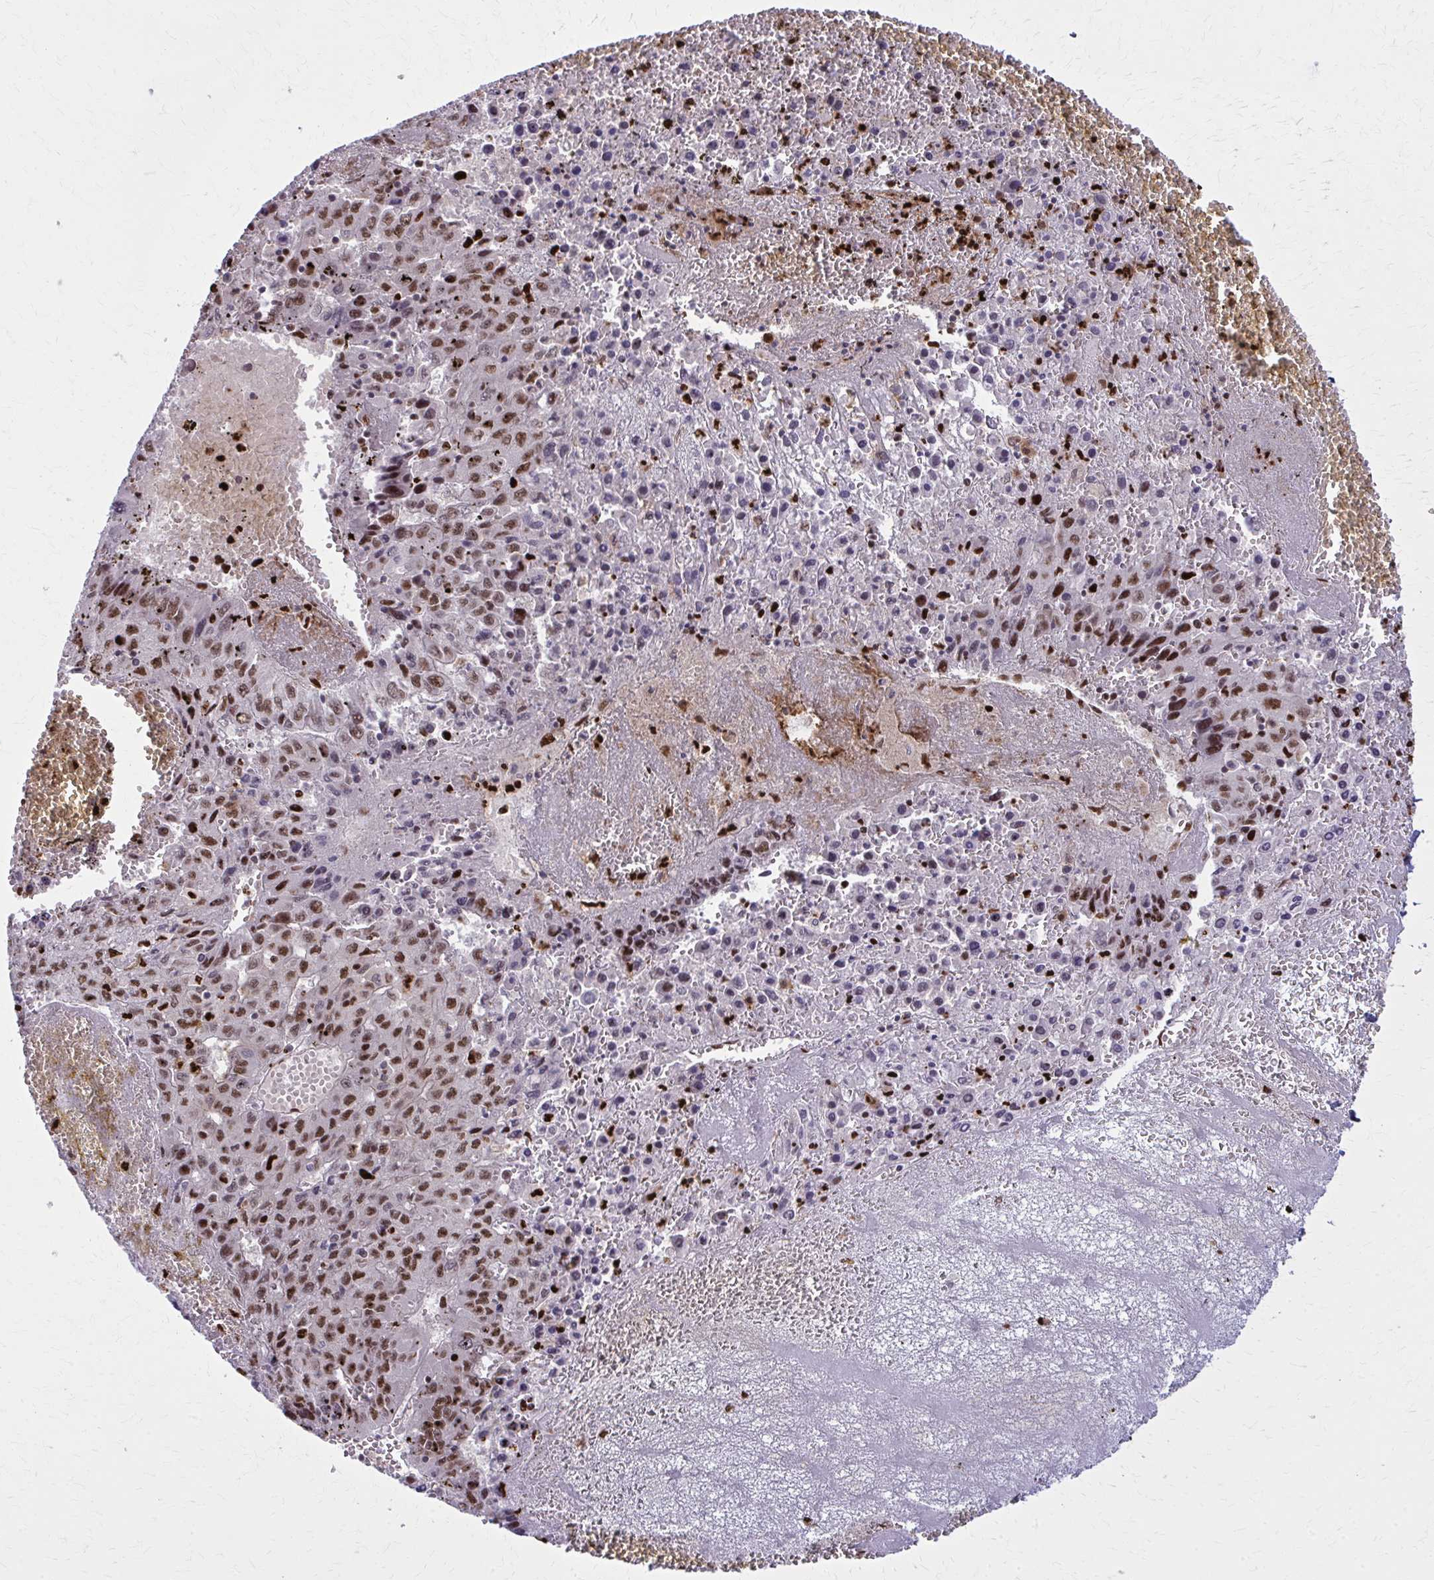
{"staining": {"intensity": "moderate", "quantity": ">75%", "location": "nuclear"}, "tissue": "liver cancer", "cell_type": "Tumor cells", "image_type": "cancer", "snomed": [{"axis": "morphology", "description": "Carcinoma, Hepatocellular, NOS"}, {"axis": "topography", "description": "Liver"}], "caption": "Immunohistochemical staining of liver cancer exhibits medium levels of moderate nuclear protein staining in about >75% of tumor cells.", "gene": "ZNF559", "patient": {"sex": "female", "age": 53}}